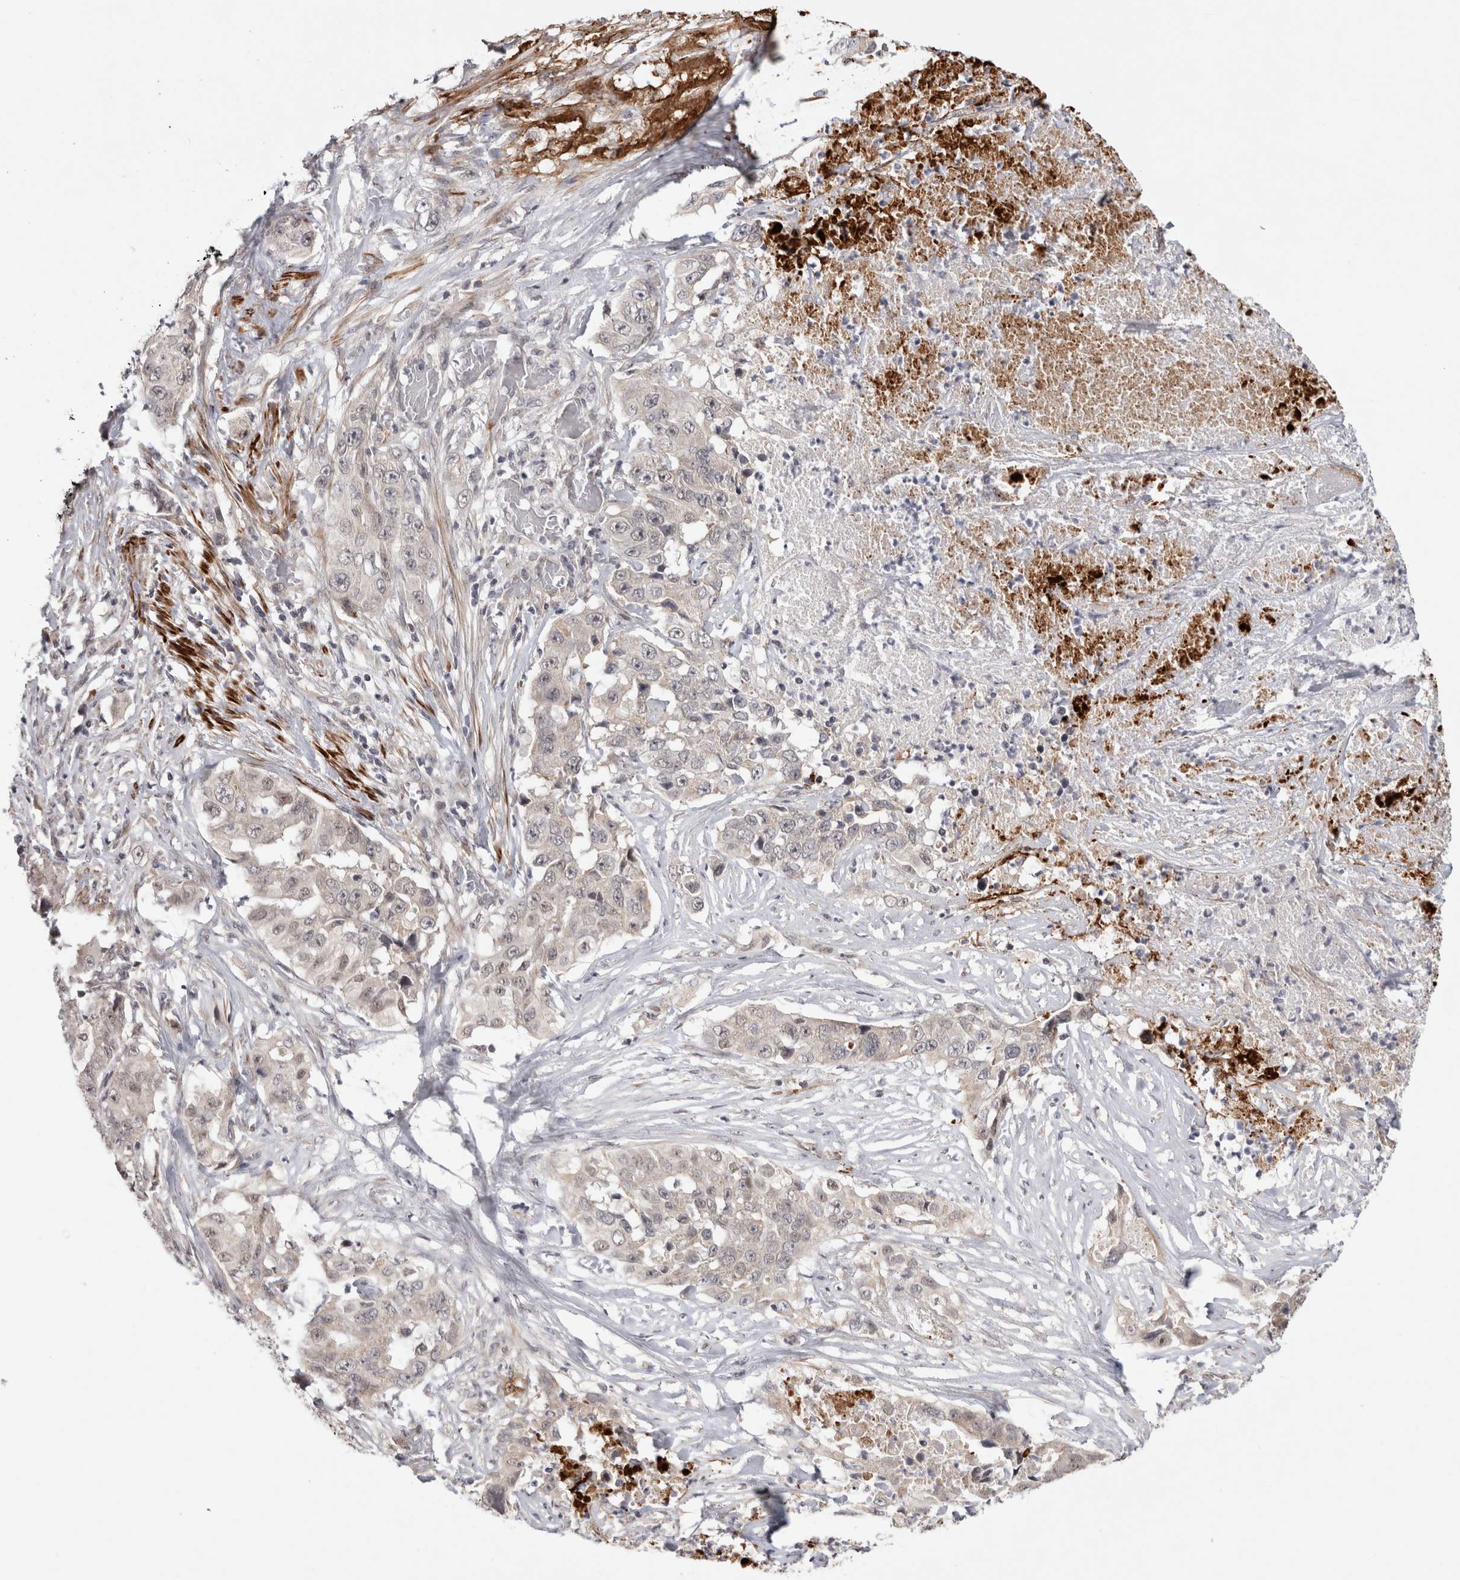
{"staining": {"intensity": "negative", "quantity": "none", "location": "none"}, "tissue": "lung cancer", "cell_type": "Tumor cells", "image_type": "cancer", "snomed": [{"axis": "morphology", "description": "Adenocarcinoma, NOS"}, {"axis": "topography", "description": "Lung"}], "caption": "Lung cancer (adenocarcinoma) was stained to show a protein in brown. There is no significant positivity in tumor cells. The staining is performed using DAB (3,3'-diaminobenzidine) brown chromogen with nuclei counter-stained in using hematoxylin.", "gene": "ZNF318", "patient": {"sex": "female", "age": 51}}